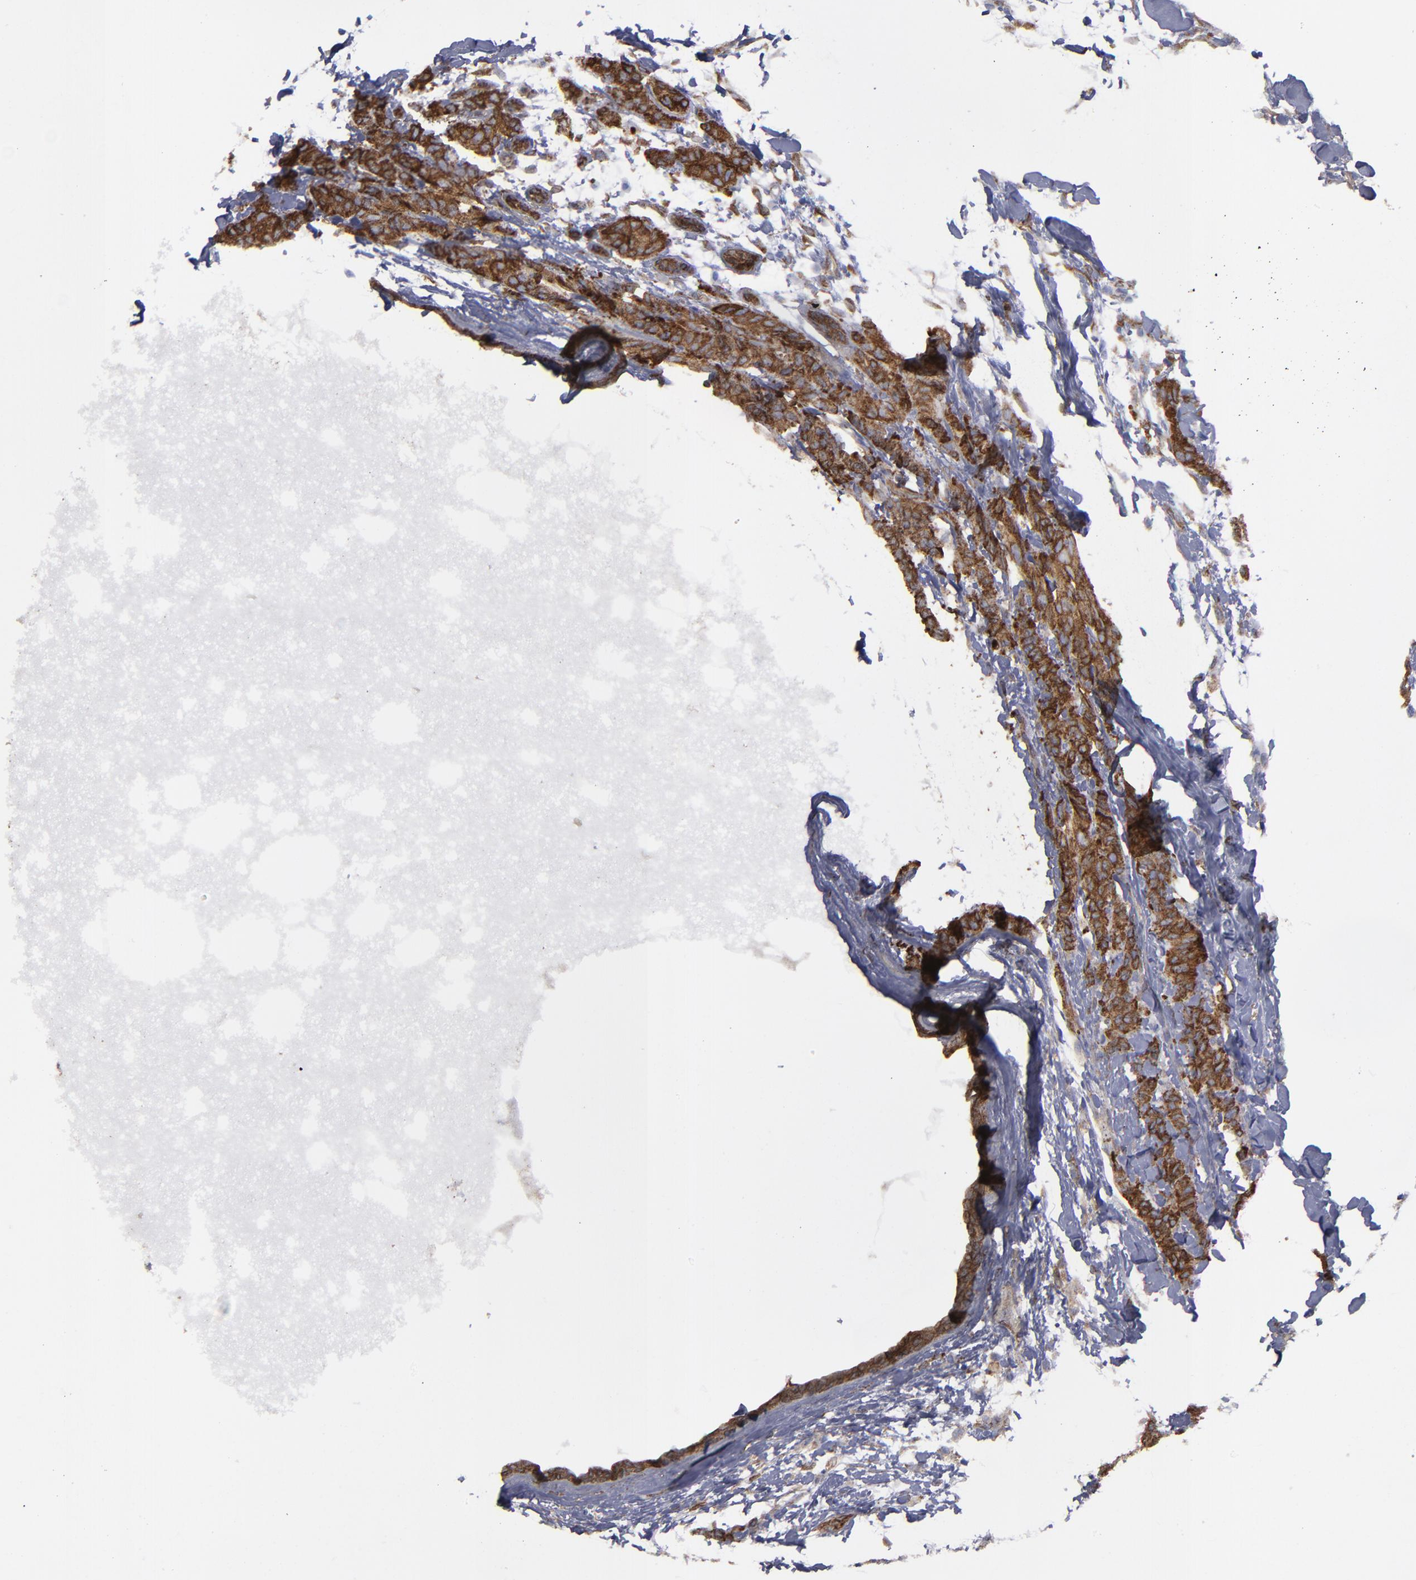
{"staining": {"intensity": "strong", "quantity": ">75%", "location": "cytoplasmic/membranous"}, "tissue": "breast cancer", "cell_type": "Tumor cells", "image_type": "cancer", "snomed": [{"axis": "morphology", "description": "Duct carcinoma"}, {"axis": "topography", "description": "Breast"}], "caption": "Immunohistochemical staining of human breast cancer demonstrates strong cytoplasmic/membranous protein staining in about >75% of tumor cells. The protein of interest is stained brown, and the nuclei are stained in blue (DAB IHC with brightfield microscopy, high magnification).", "gene": "ERLIN2", "patient": {"sex": "female", "age": 40}}